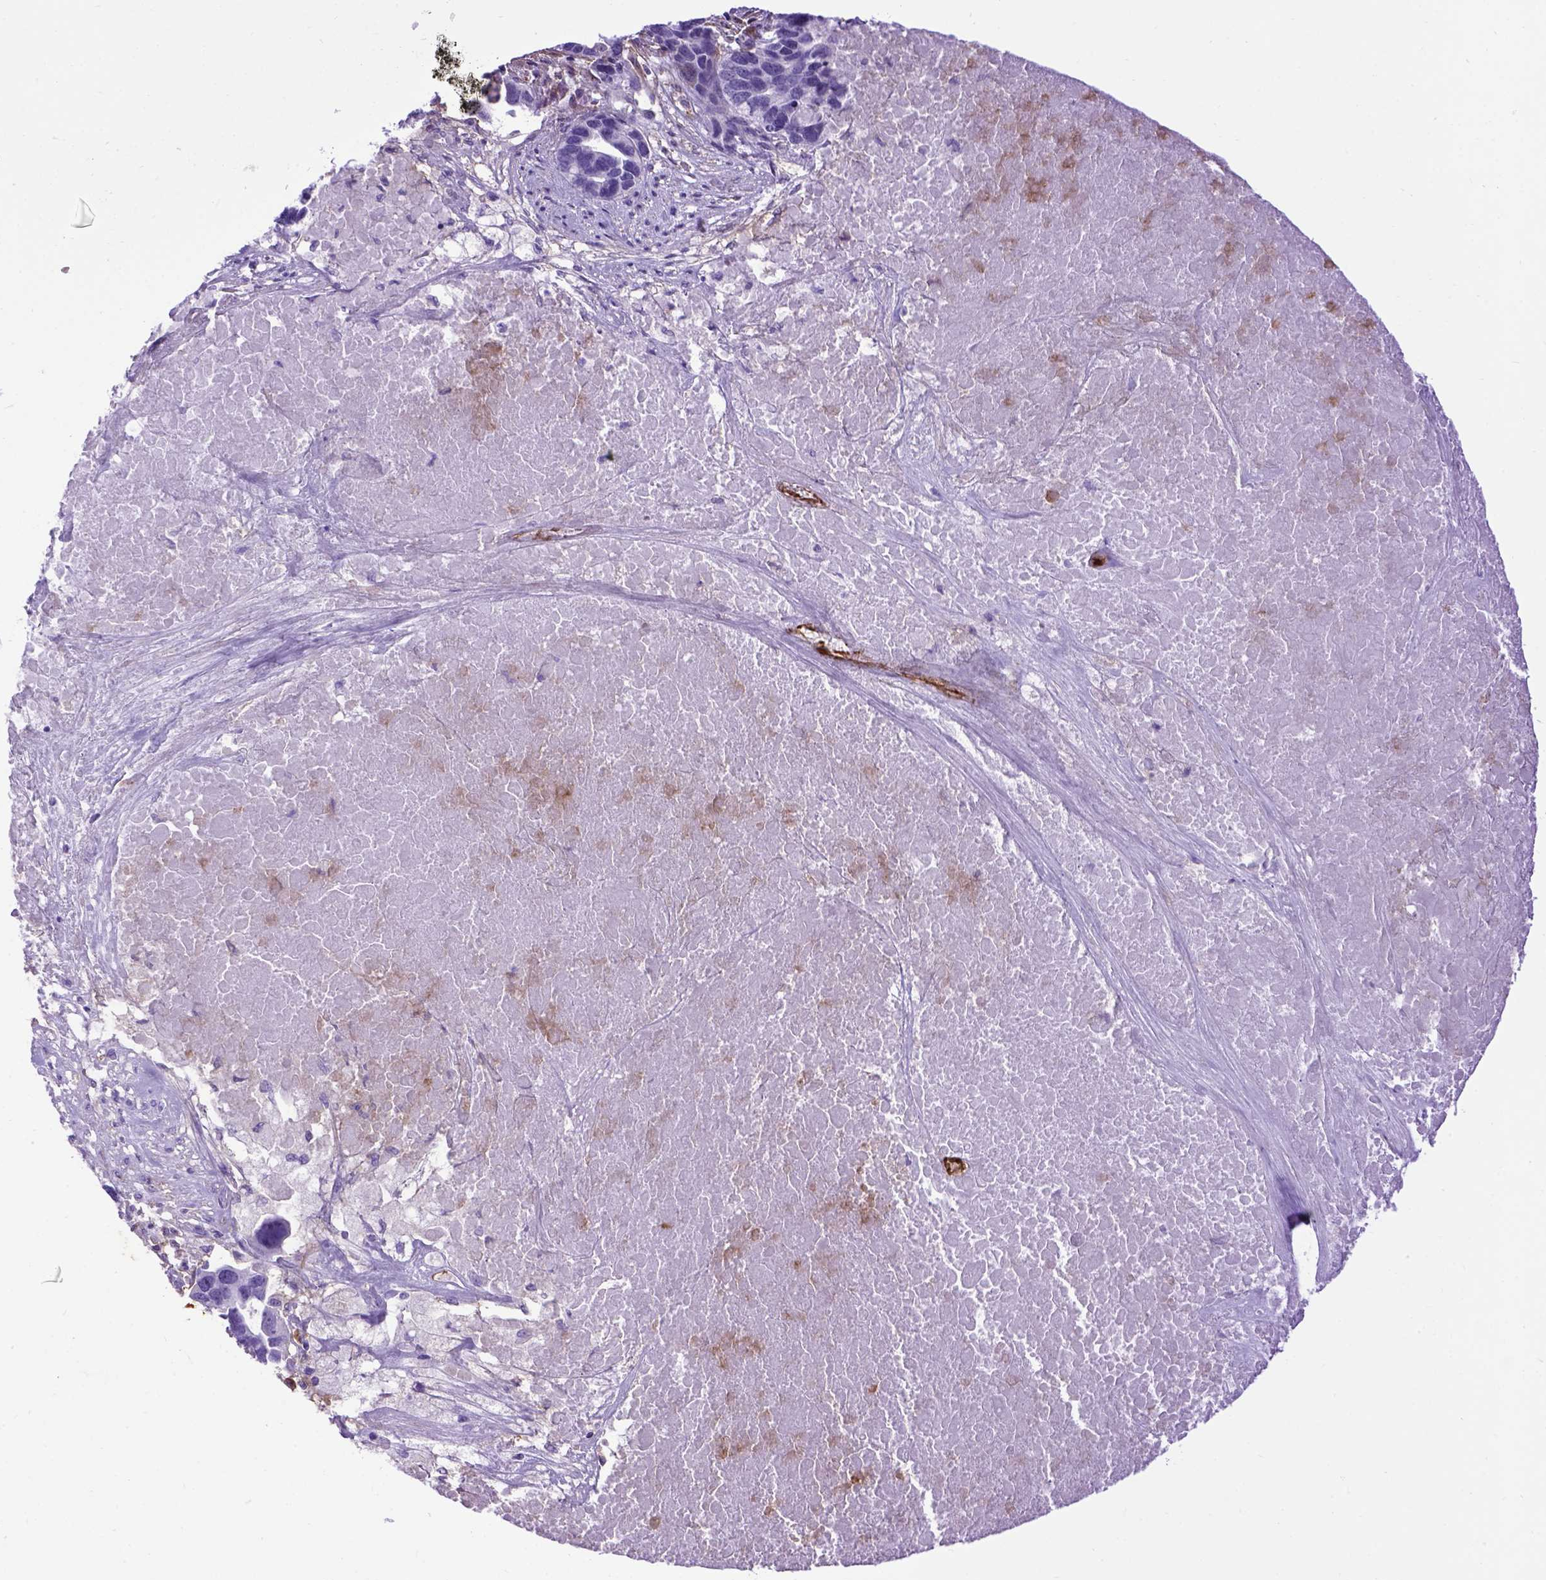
{"staining": {"intensity": "negative", "quantity": "none", "location": "none"}, "tissue": "ovarian cancer", "cell_type": "Tumor cells", "image_type": "cancer", "snomed": [{"axis": "morphology", "description": "Cystadenocarcinoma, serous, NOS"}, {"axis": "topography", "description": "Ovary"}], "caption": "Tumor cells show no significant protein expression in ovarian cancer.", "gene": "ENG", "patient": {"sex": "female", "age": 54}}